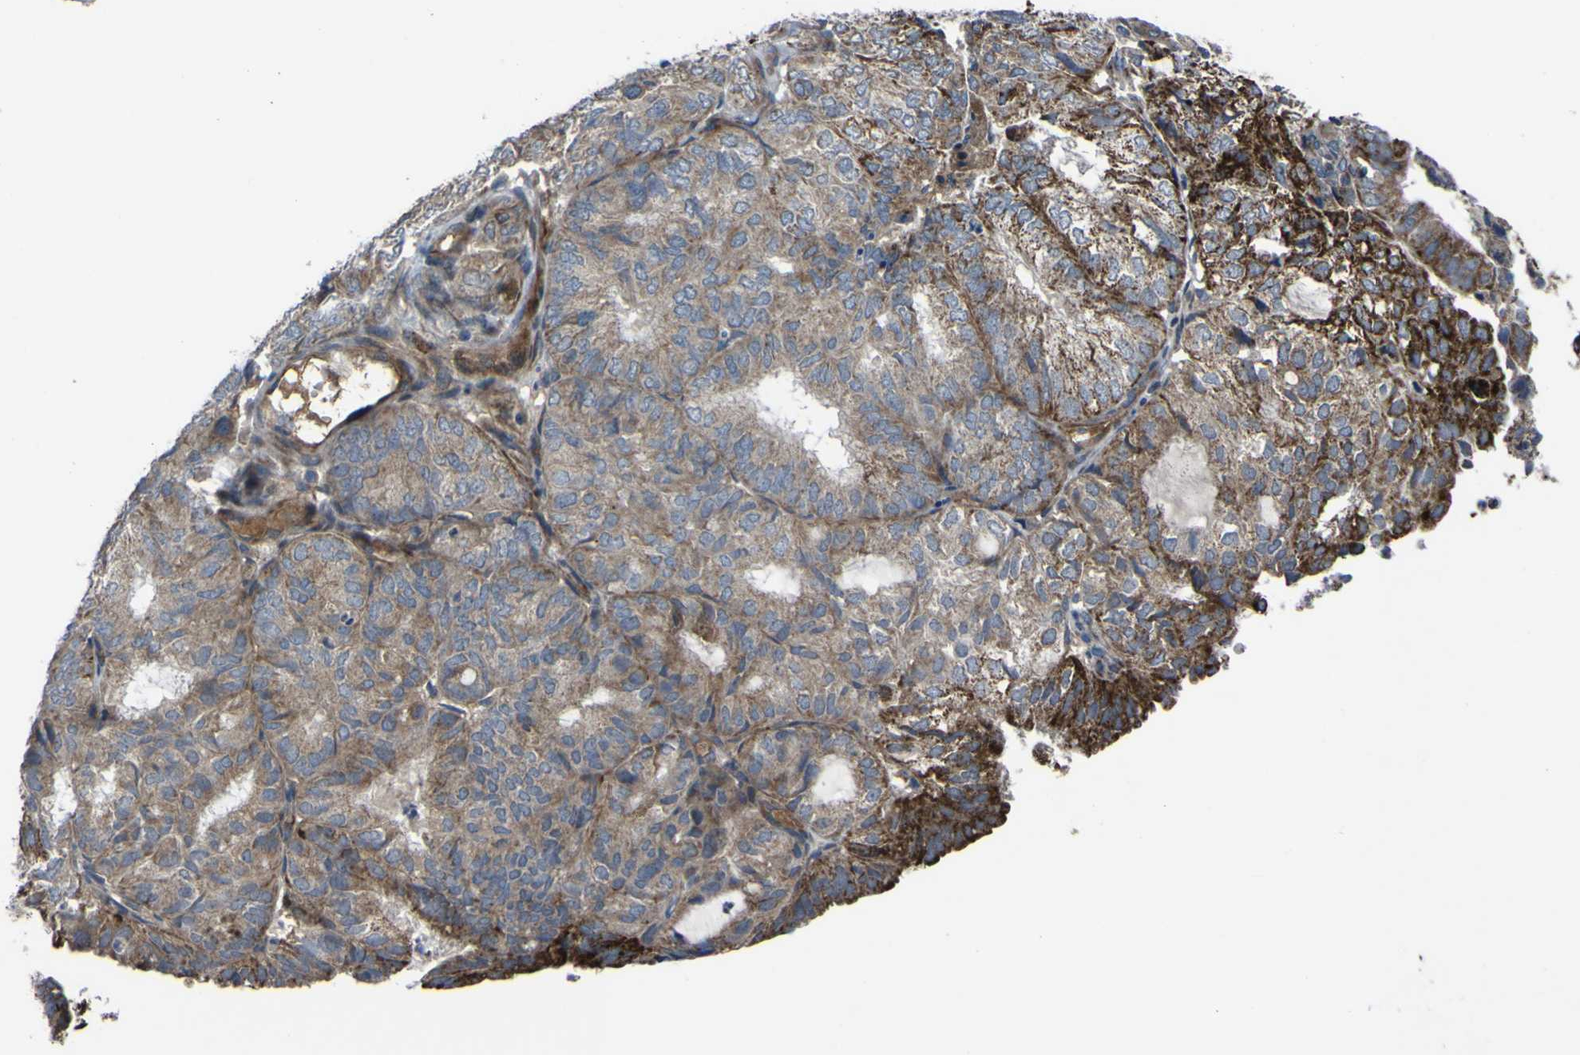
{"staining": {"intensity": "strong", "quantity": ">75%", "location": "cytoplasmic/membranous"}, "tissue": "endometrial cancer", "cell_type": "Tumor cells", "image_type": "cancer", "snomed": [{"axis": "morphology", "description": "Adenocarcinoma, NOS"}, {"axis": "topography", "description": "Uterus"}], "caption": "Endometrial adenocarcinoma stained with DAB (3,3'-diaminobenzidine) immunohistochemistry (IHC) exhibits high levels of strong cytoplasmic/membranous expression in about >75% of tumor cells.", "gene": "GPLD1", "patient": {"sex": "female", "age": 60}}